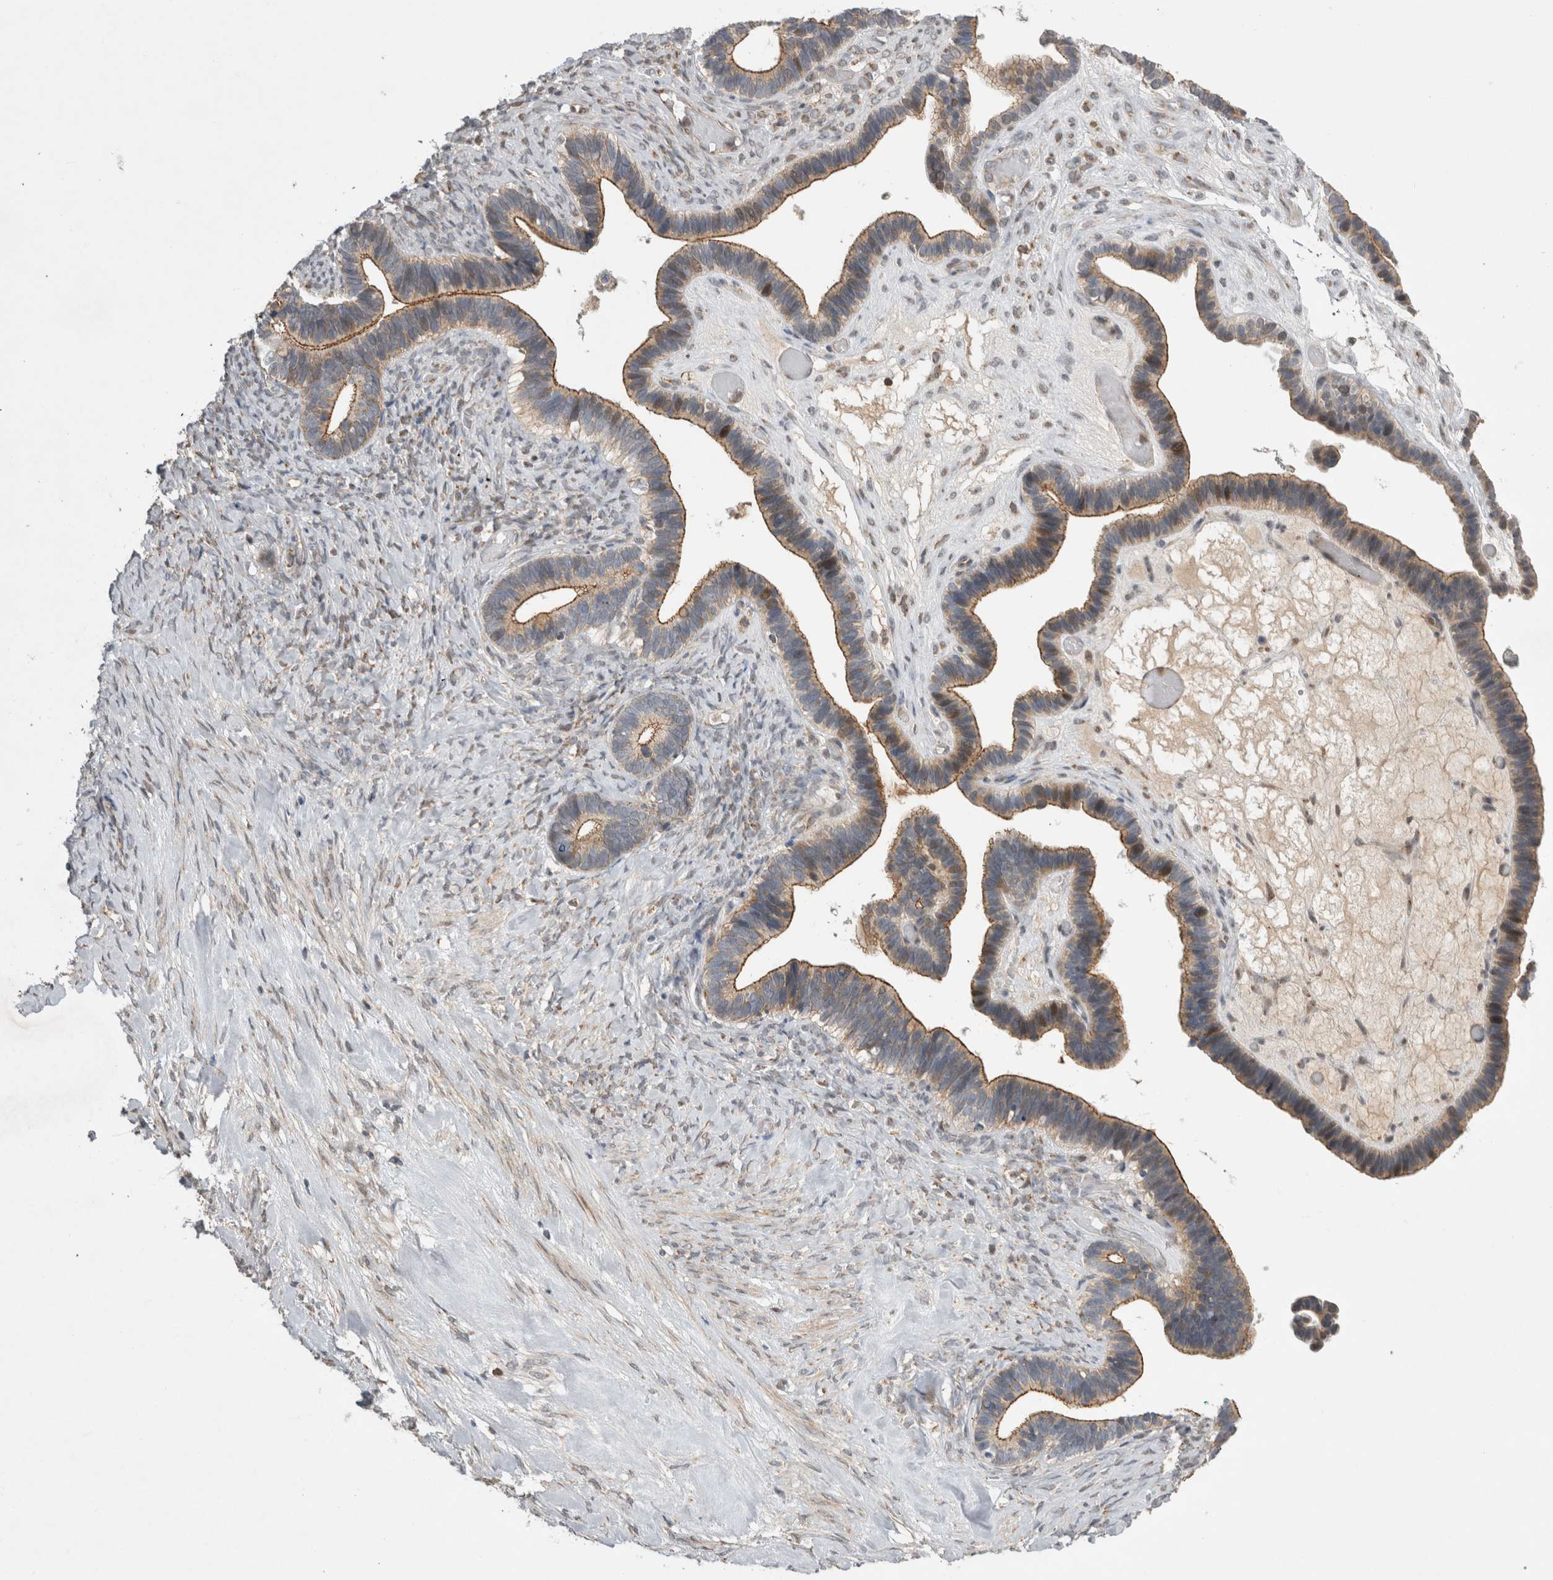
{"staining": {"intensity": "moderate", "quantity": ">75%", "location": "cytoplasmic/membranous"}, "tissue": "ovarian cancer", "cell_type": "Tumor cells", "image_type": "cancer", "snomed": [{"axis": "morphology", "description": "Cystadenocarcinoma, serous, NOS"}, {"axis": "topography", "description": "Ovary"}], "caption": "A histopathology image of human ovarian cancer (serous cystadenocarcinoma) stained for a protein exhibits moderate cytoplasmic/membranous brown staining in tumor cells. (Brightfield microscopy of DAB IHC at high magnification).", "gene": "KCNIP1", "patient": {"sex": "female", "age": 56}}